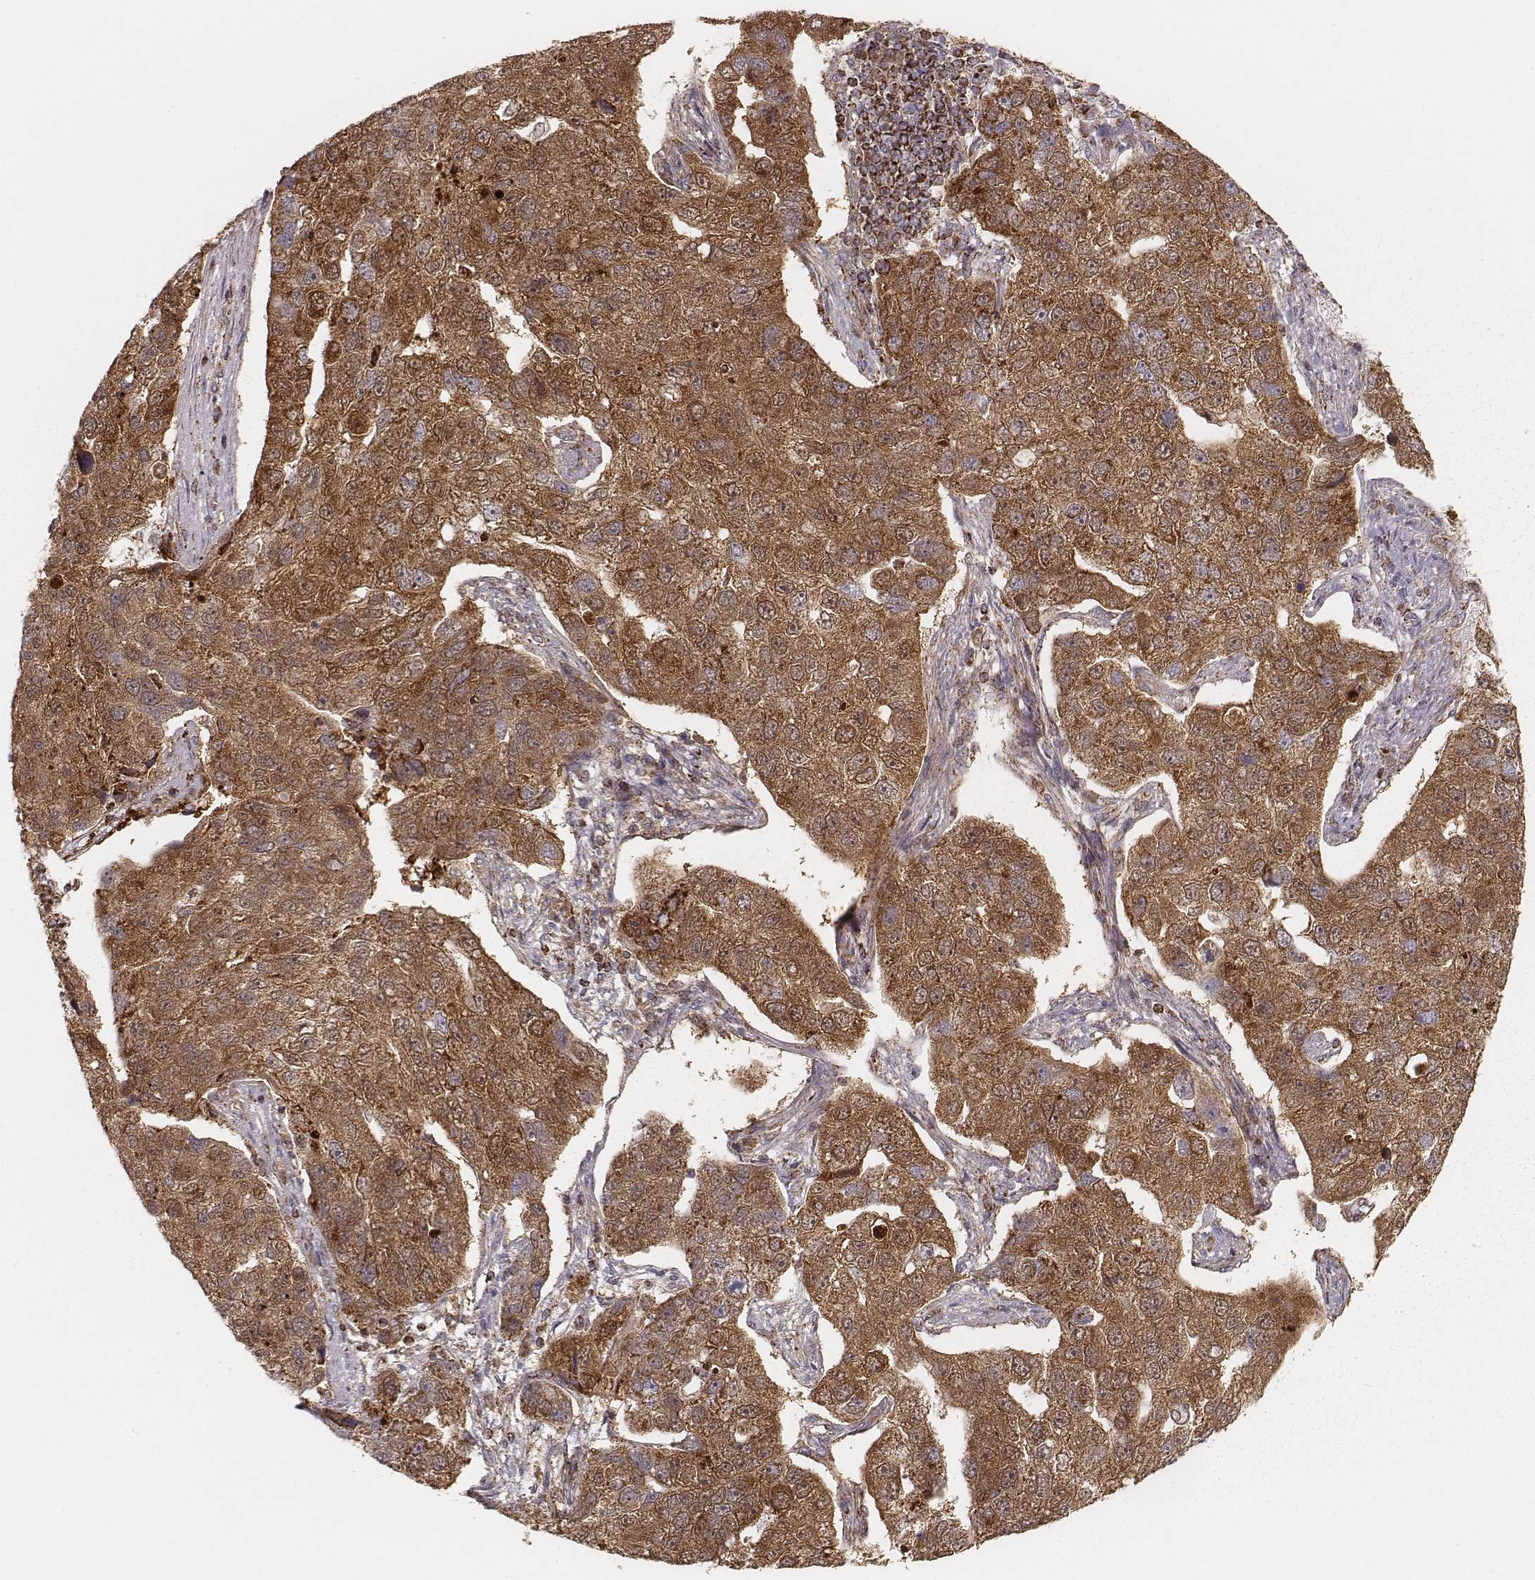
{"staining": {"intensity": "strong", "quantity": ">75%", "location": "cytoplasmic/membranous"}, "tissue": "pancreatic cancer", "cell_type": "Tumor cells", "image_type": "cancer", "snomed": [{"axis": "morphology", "description": "Adenocarcinoma, NOS"}, {"axis": "topography", "description": "Pancreas"}], "caption": "Immunohistochemical staining of adenocarcinoma (pancreatic) shows high levels of strong cytoplasmic/membranous expression in approximately >75% of tumor cells. The protein of interest is stained brown, and the nuclei are stained in blue (DAB (3,3'-diaminobenzidine) IHC with brightfield microscopy, high magnification).", "gene": "CS", "patient": {"sex": "female", "age": 61}}